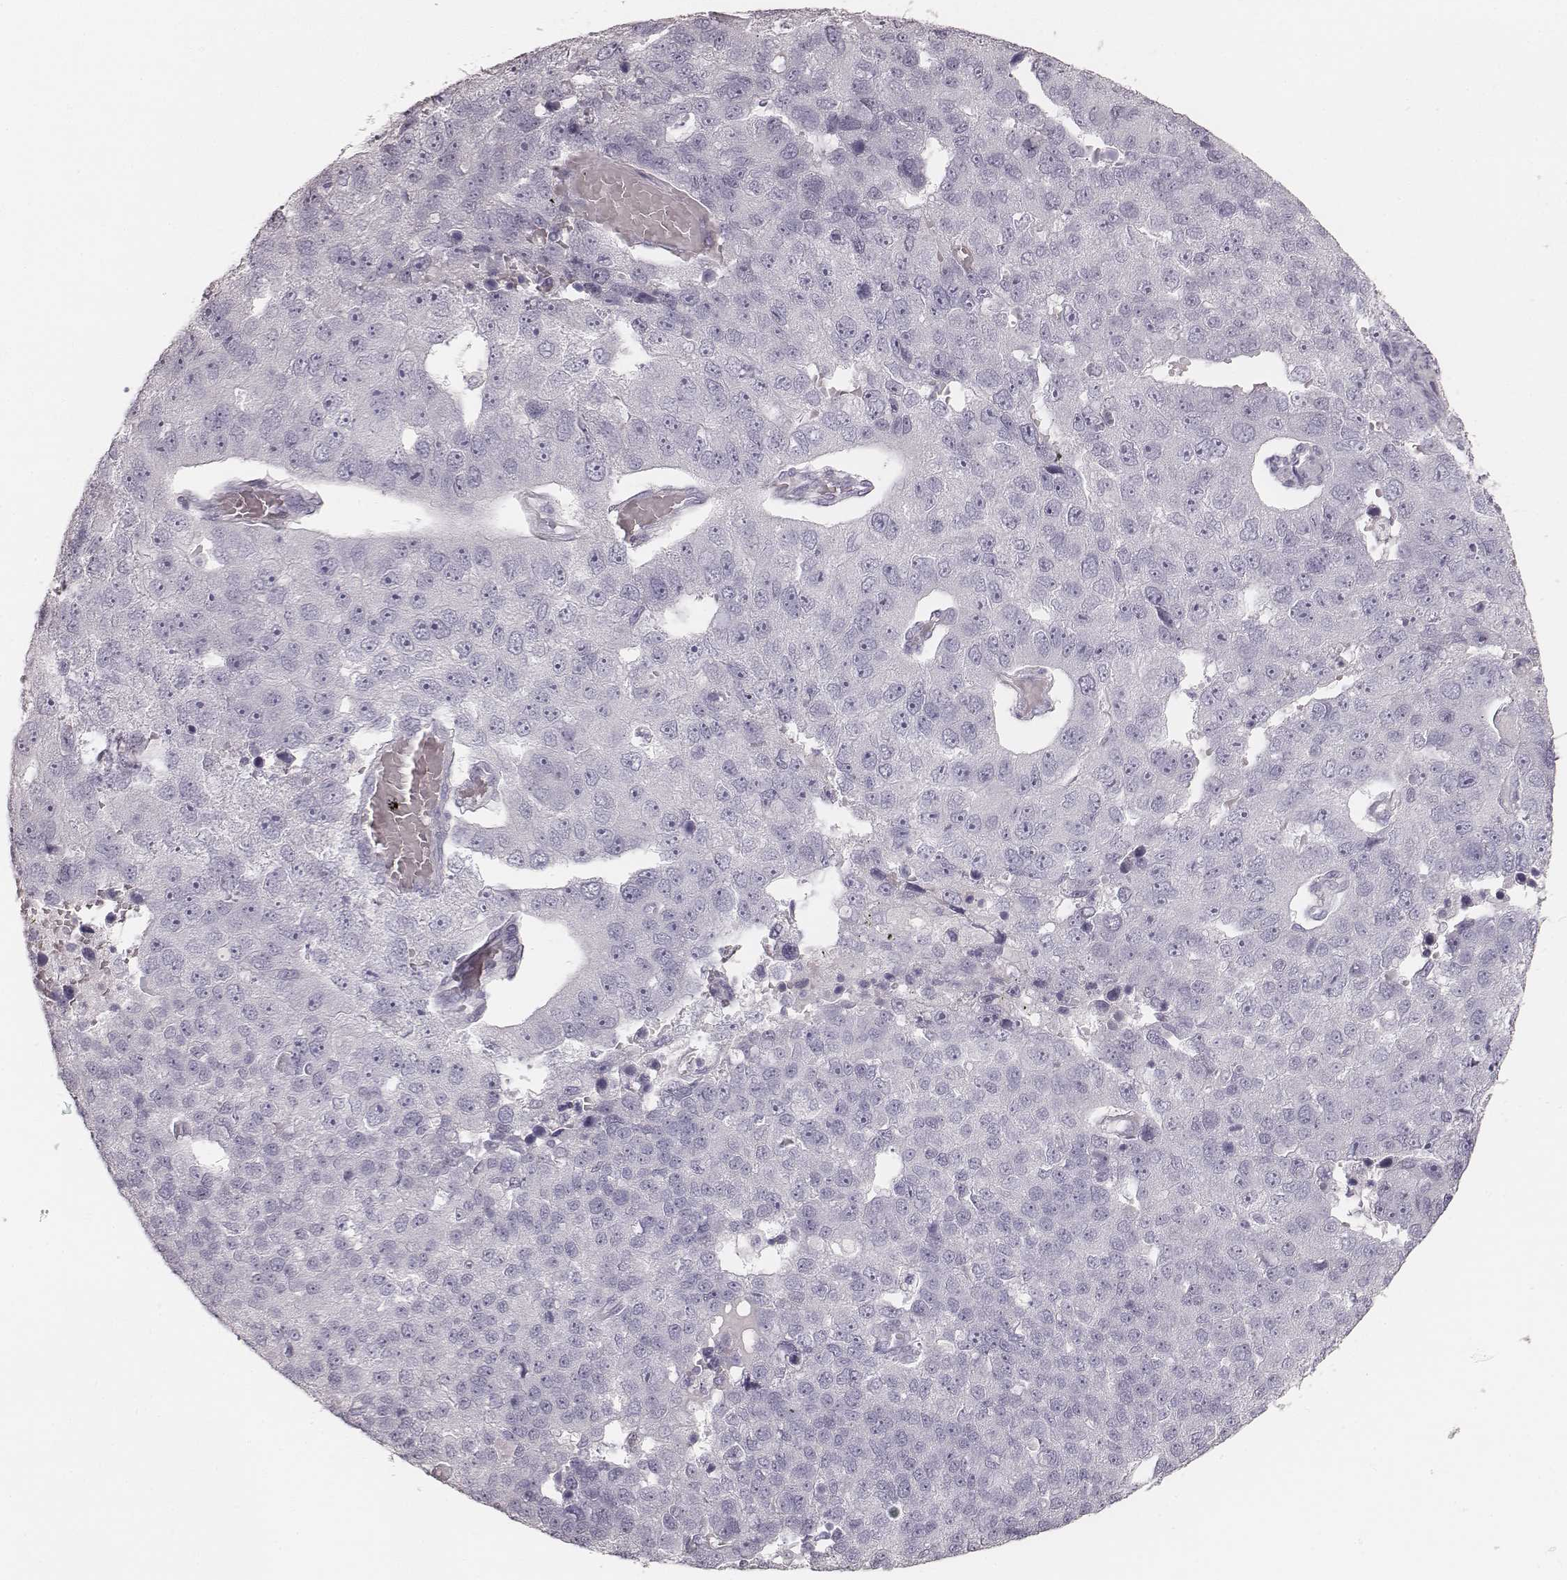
{"staining": {"intensity": "negative", "quantity": "none", "location": "none"}, "tissue": "pancreatic cancer", "cell_type": "Tumor cells", "image_type": "cancer", "snomed": [{"axis": "morphology", "description": "Adenocarcinoma, NOS"}, {"axis": "topography", "description": "Pancreas"}], "caption": "The immunohistochemistry photomicrograph has no significant expression in tumor cells of pancreatic cancer tissue. (Stains: DAB (3,3'-diaminobenzidine) immunohistochemistry with hematoxylin counter stain, Microscopy: brightfield microscopy at high magnification).", "gene": "KRT34", "patient": {"sex": "female", "age": 61}}